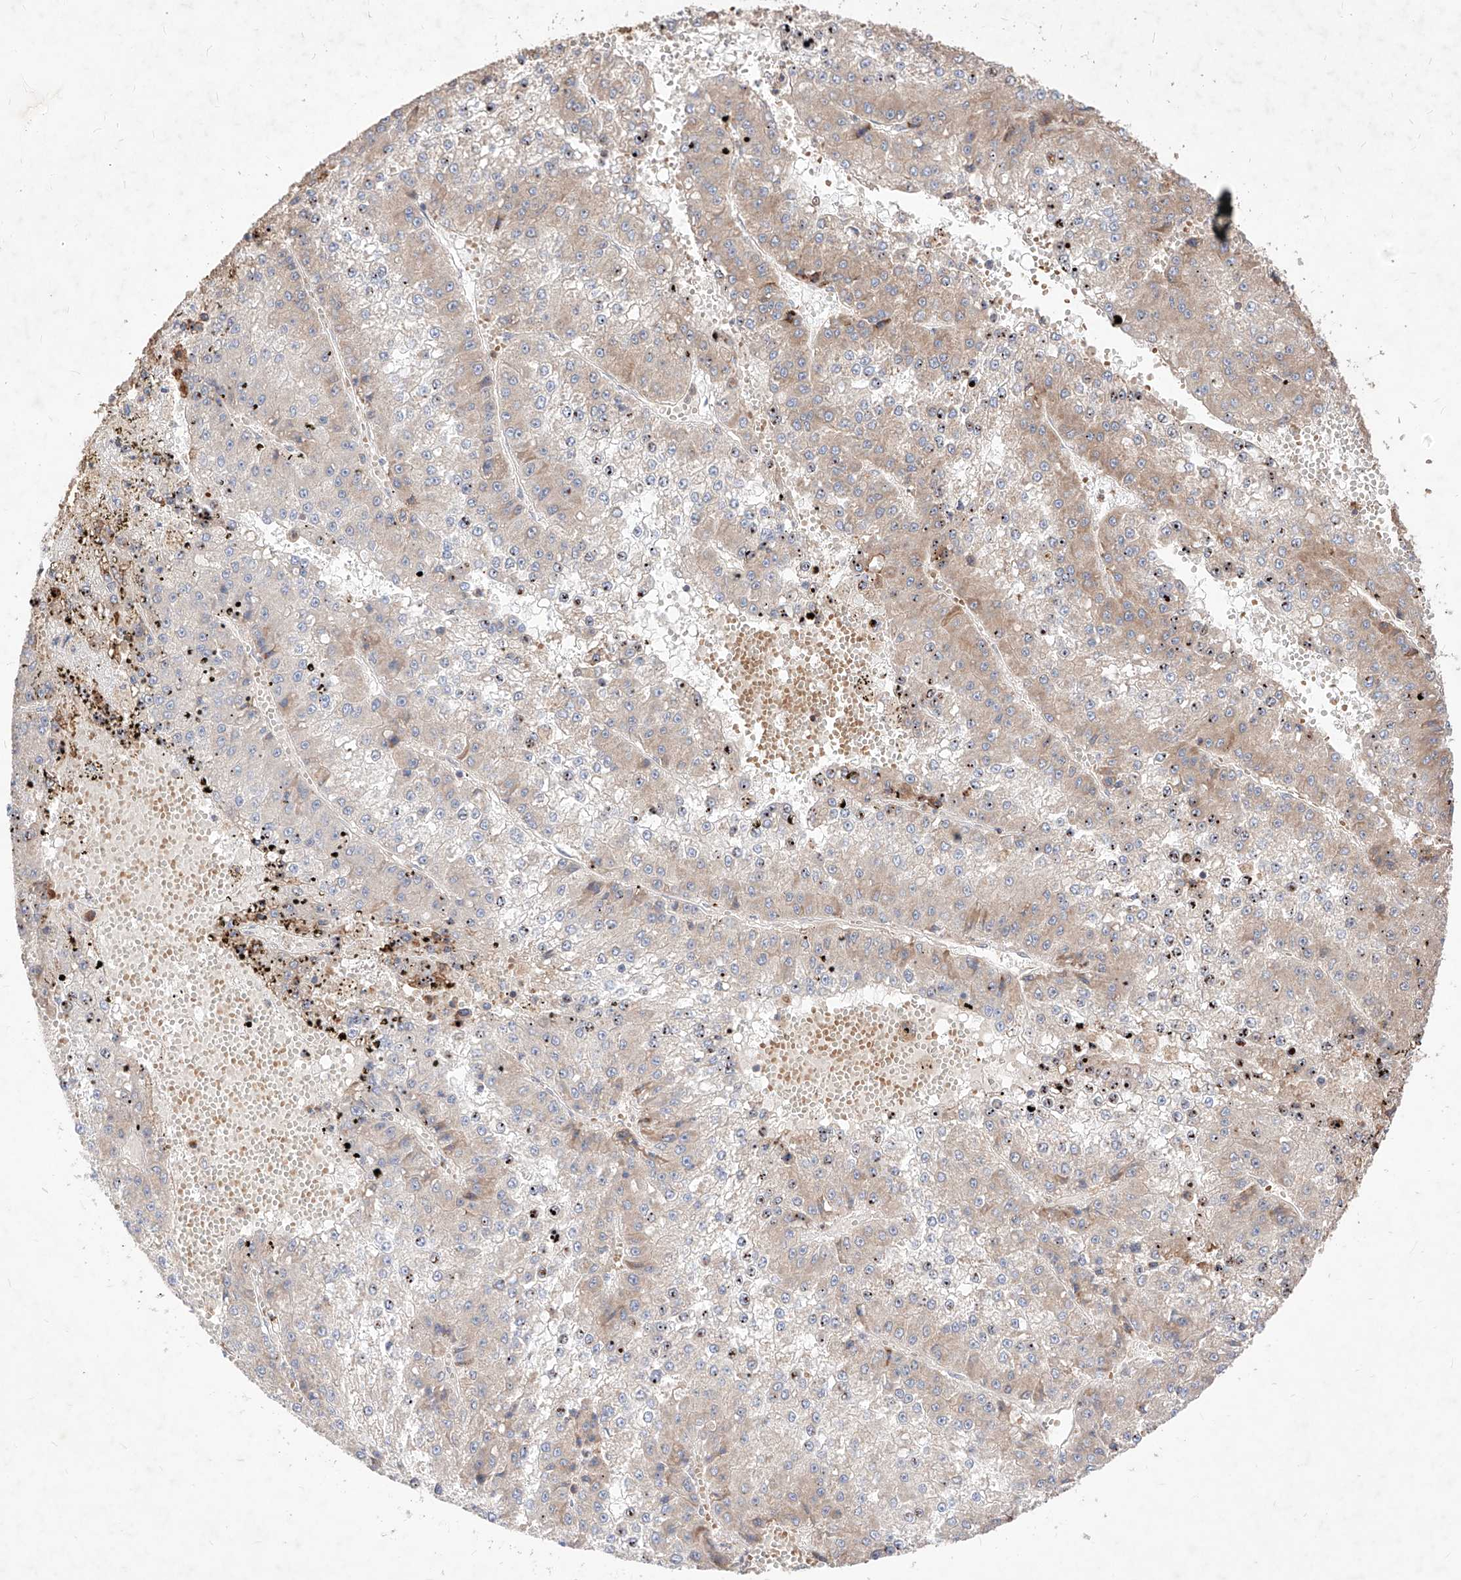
{"staining": {"intensity": "weak", "quantity": "25%-75%", "location": "cytoplasmic/membranous,nuclear"}, "tissue": "liver cancer", "cell_type": "Tumor cells", "image_type": "cancer", "snomed": [{"axis": "morphology", "description": "Carcinoma, Hepatocellular, NOS"}, {"axis": "topography", "description": "Liver"}], "caption": "Immunohistochemical staining of human liver cancer displays low levels of weak cytoplasmic/membranous and nuclear staining in about 25%-75% of tumor cells. The staining was performed using DAB (3,3'-diaminobenzidine) to visualize the protein expression in brown, while the nuclei were stained in blue with hematoxylin (Magnification: 20x).", "gene": "TSNAX", "patient": {"sex": "female", "age": 73}}